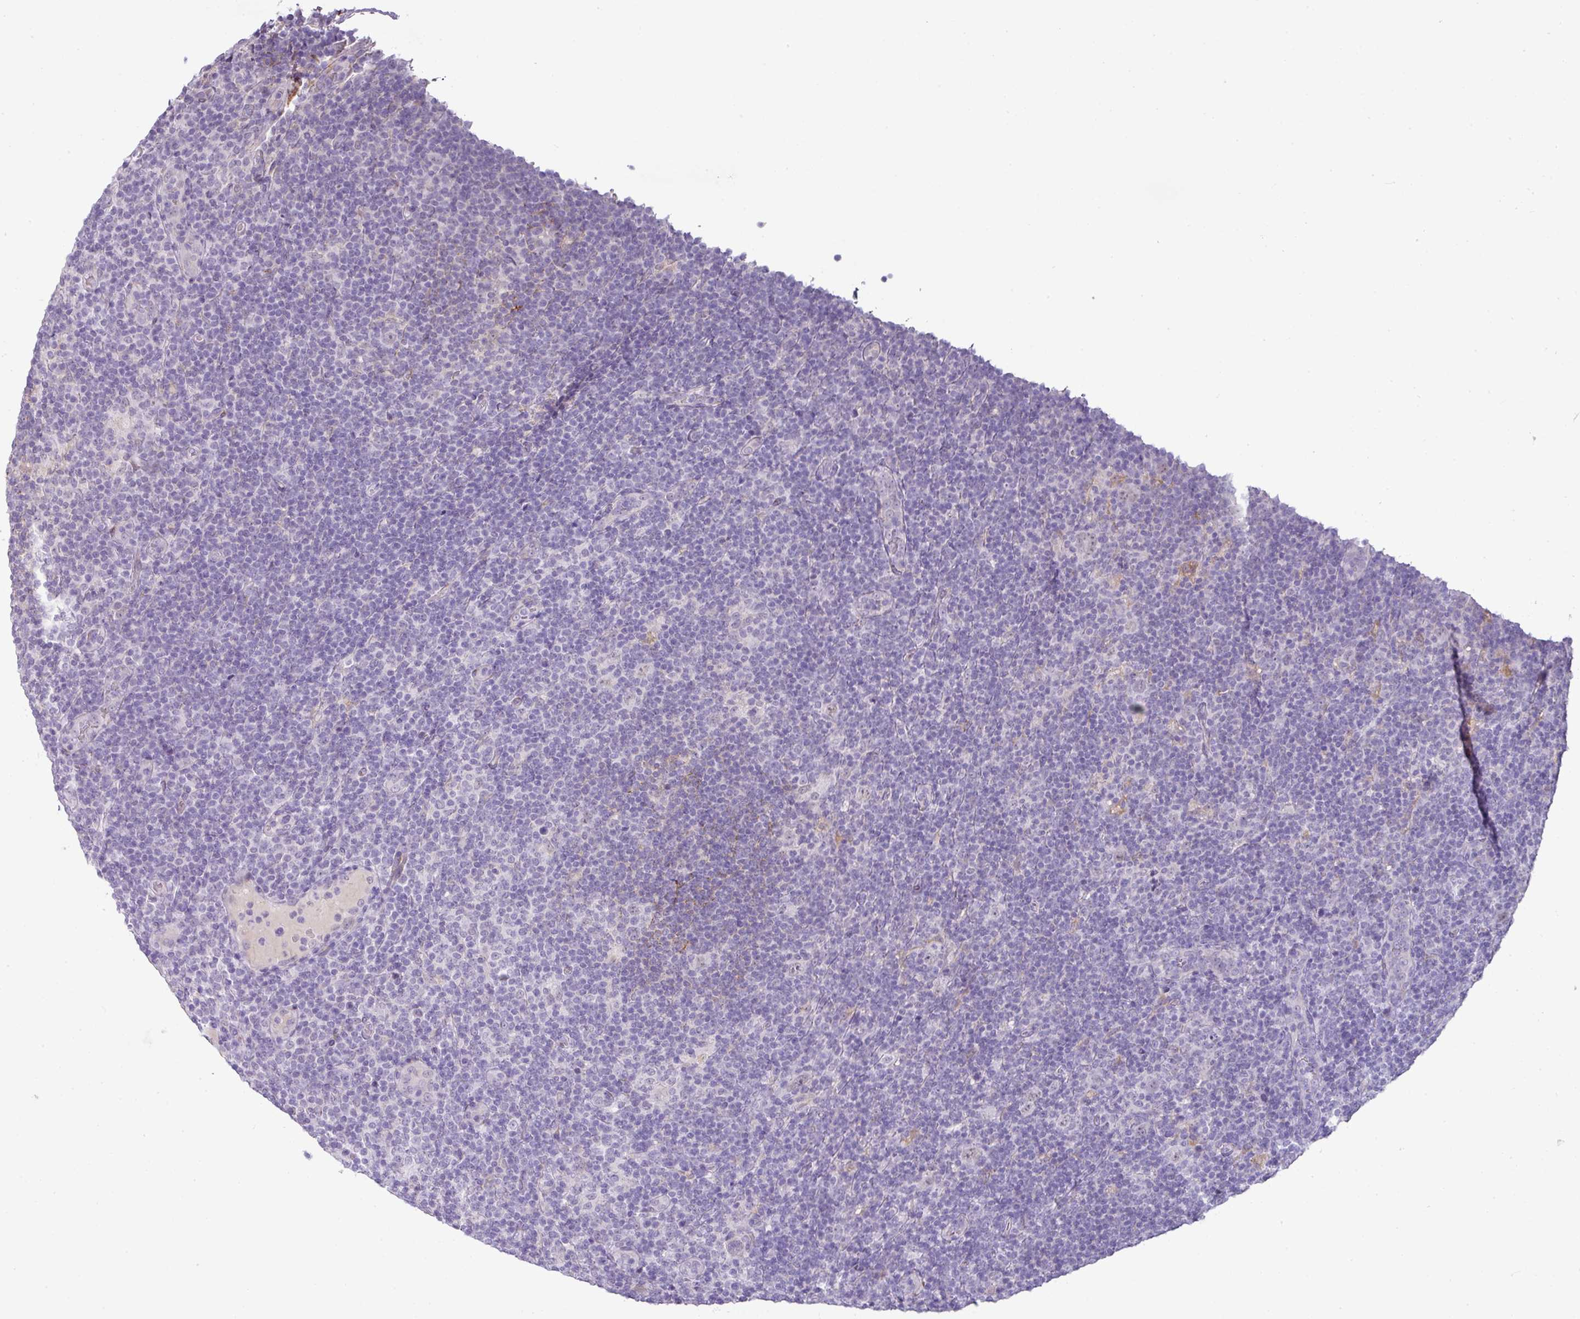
{"staining": {"intensity": "negative", "quantity": "none", "location": "none"}, "tissue": "lymphoma", "cell_type": "Tumor cells", "image_type": "cancer", "snomed": [{"axis": "morphology", "description": "Hodgkin's disease, NOS"}, {"axis": "topography", "description": "Lymph node"}], "caption": "Photomicrograph shows no significant protein expression in tumor cells of Hodgkin's disease.", "gene": "FGF17", "patient": {"sex": "female", "age": 57}}